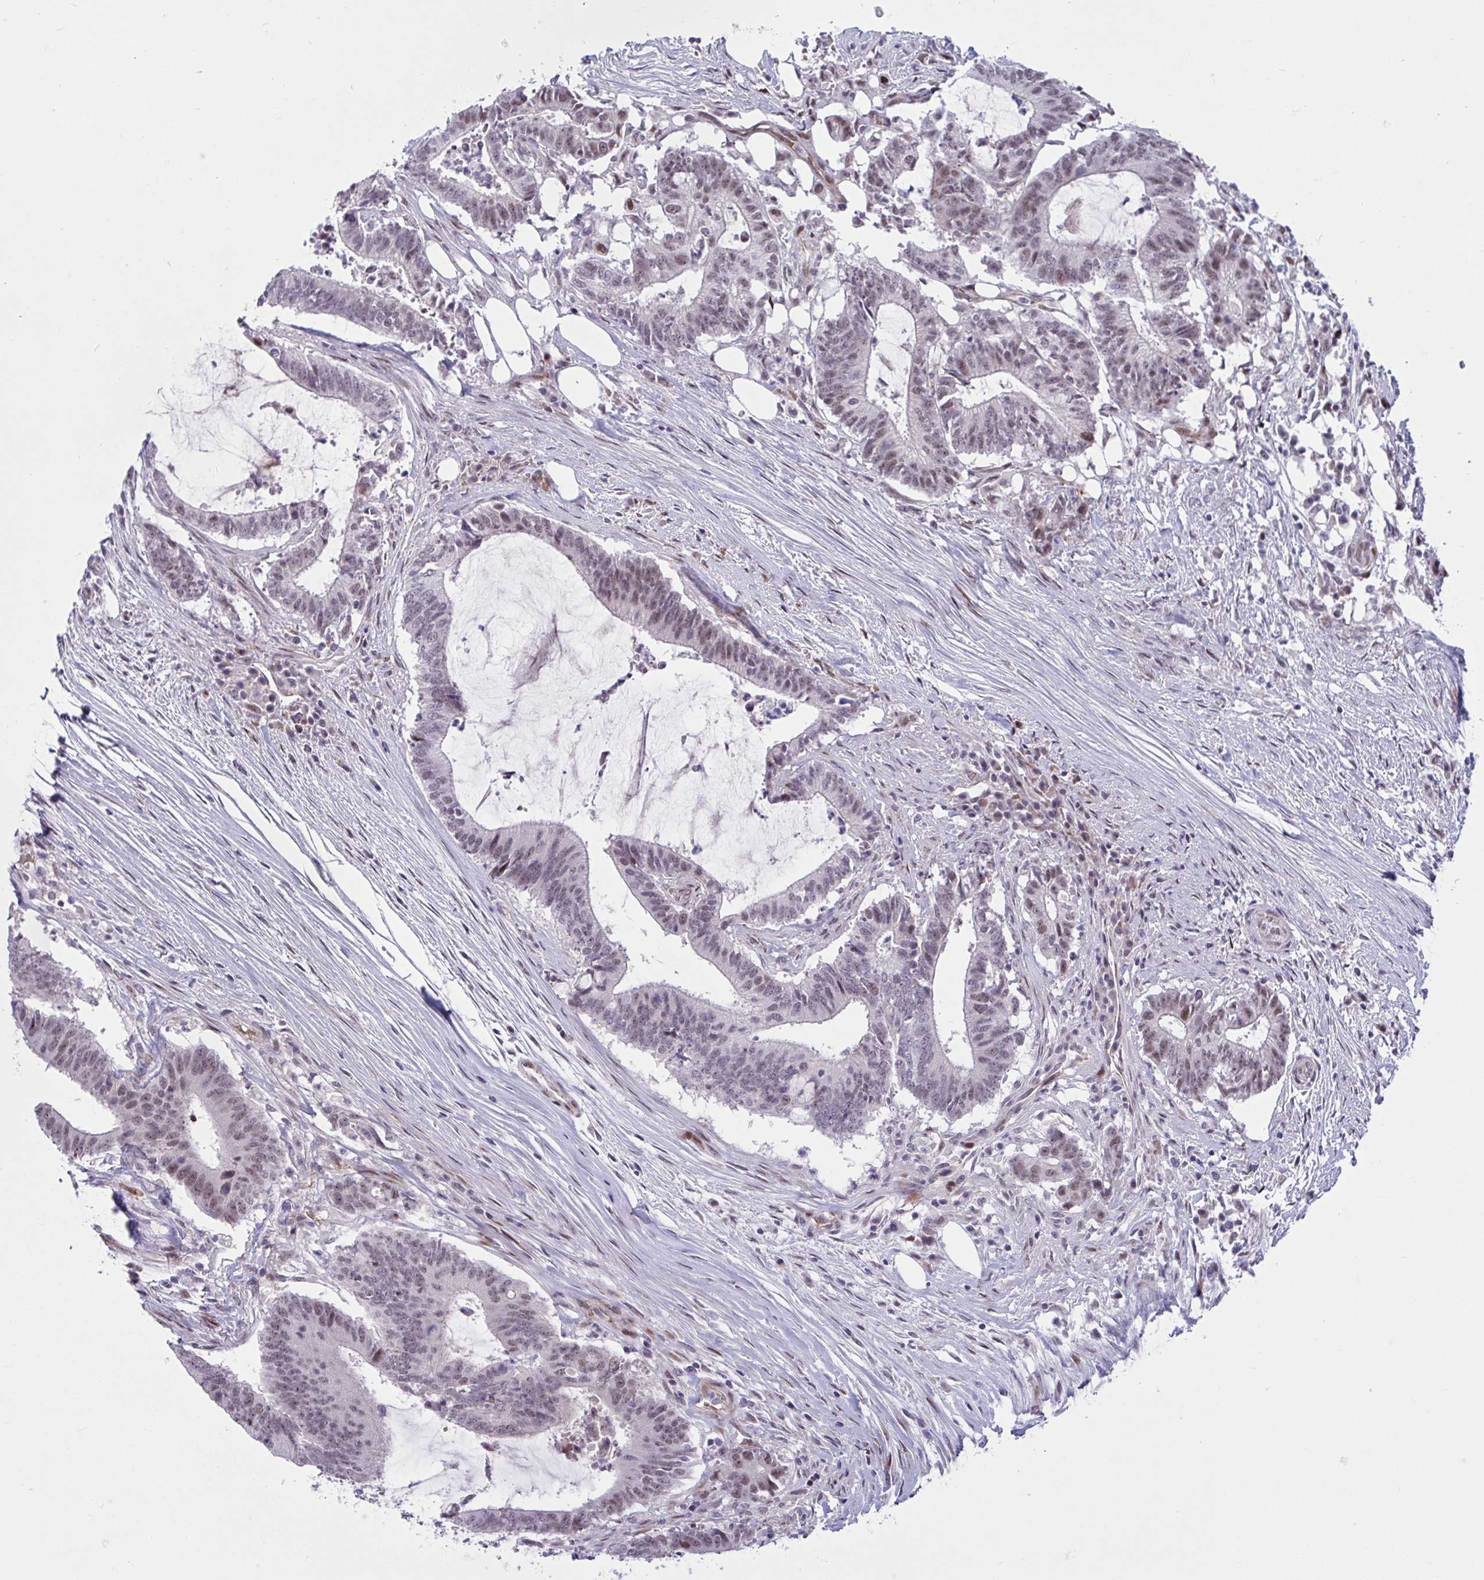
{"staining": {"intensity": "moderate", "quantity": "25%-75%", "location": "nuclear"}, "tissue": "colorectal cancer", "cell_type": "Tumor cells", "image_type": "cancer", "snomed": [{"axis": "morphology", "description": "Adenocarcinoma, NOS"}, {"axis": "topography", "description": "Colon"}], "caption": "A high-resolution histopathology image shows IHC staining of colorectal cancer, which demonstrates moderate nuclear positivity in about 25%-75% of tumor cells. (DAB (3,3'-diaminobenzidine) = brown stain, brightfield microscopy at high magnification).", "gene": "RBL1", "patient": {"sex": "female", "age": 43}}